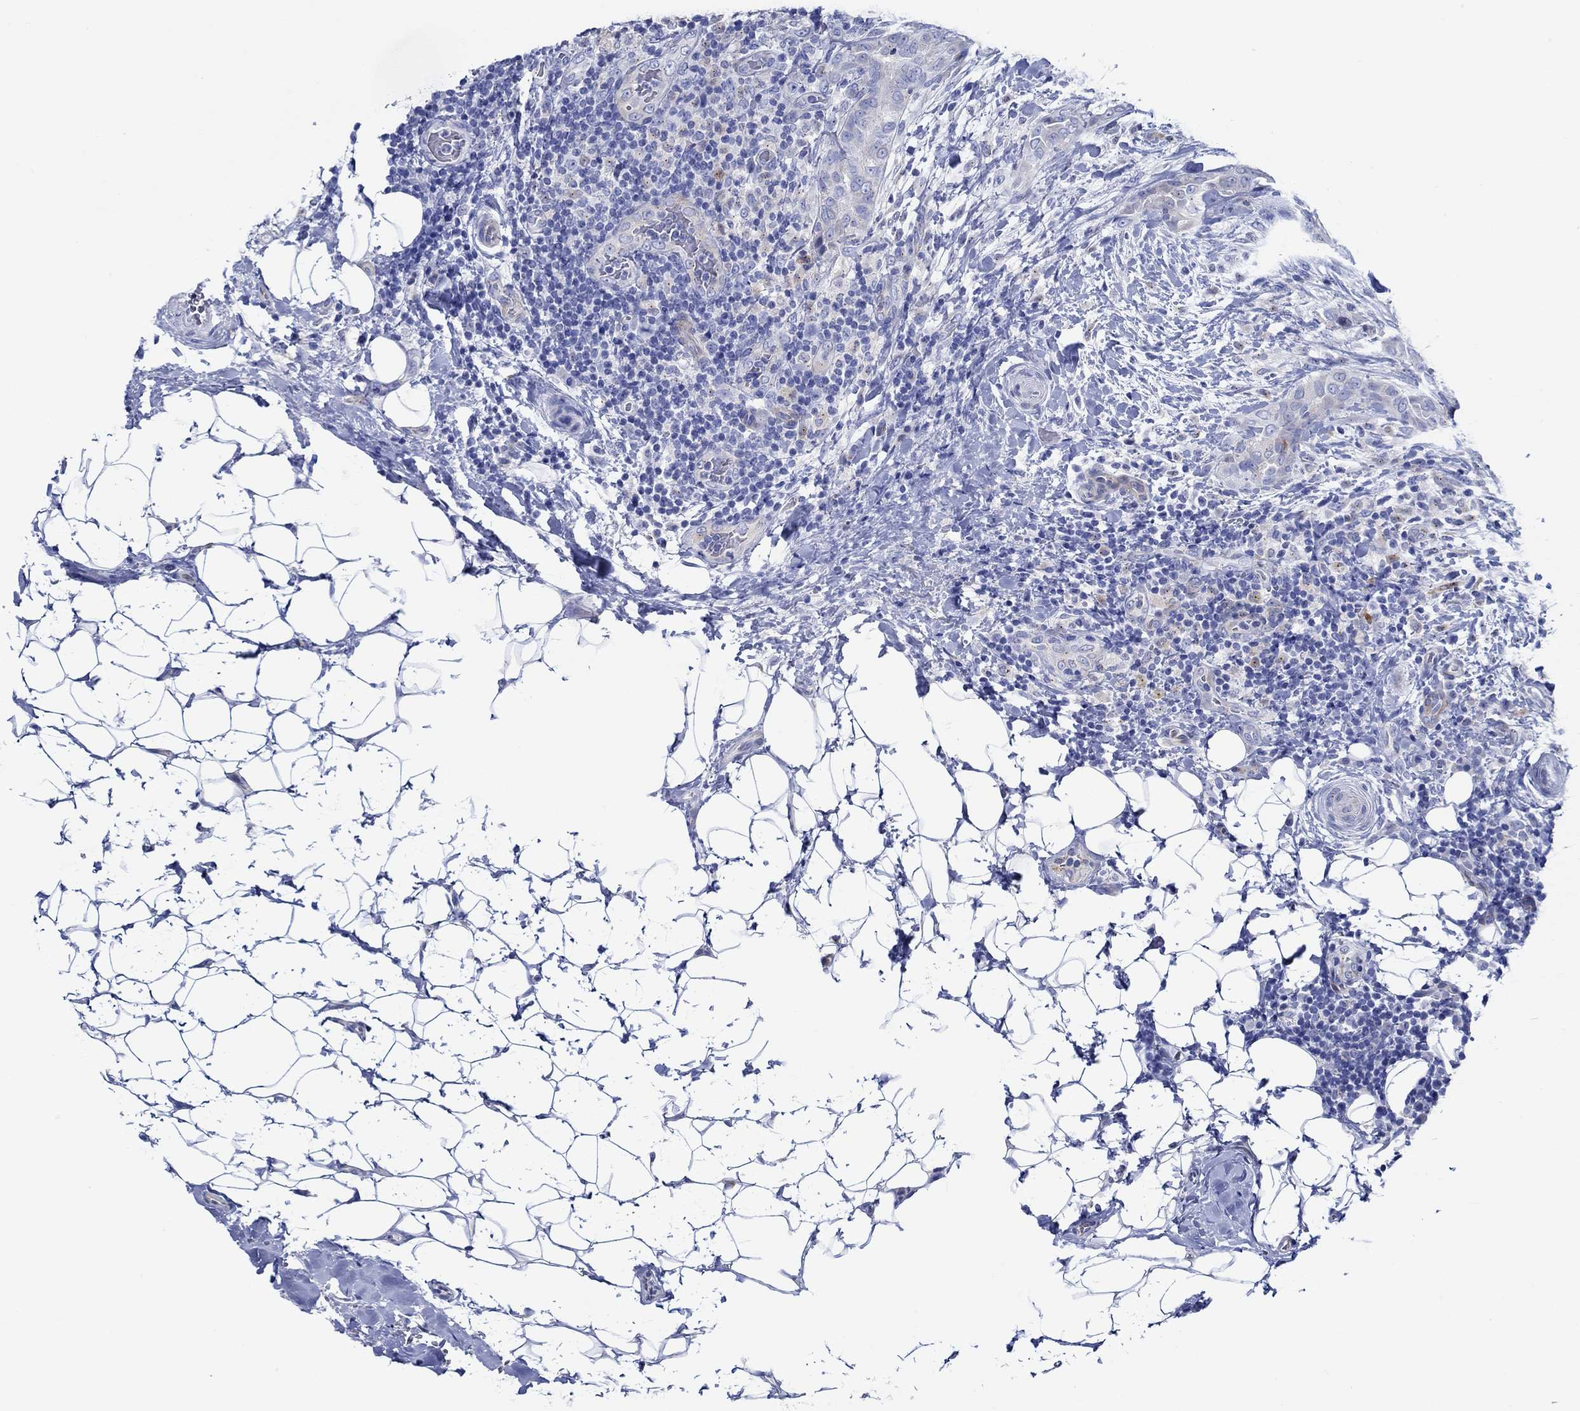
{"staining": {"intensity": "weak", "quantity": "<25%", "location": "cytoplasmic/membranous"}, "tissue": "thyroid cancer", "cell_type": "Tumor cells", "image_type": "cancer", "snomed": [{"axis": "morphology", "description": "Papillary adenocarcinoma, NOS"}, {"axis": "topography", "description": "Thyroid gland"}], "caption": "Tumor cells are negative for protein expression in human thyroid cancer.", "gene": "IGFBP6", "patient": {"sex": "male", "age": 61}}